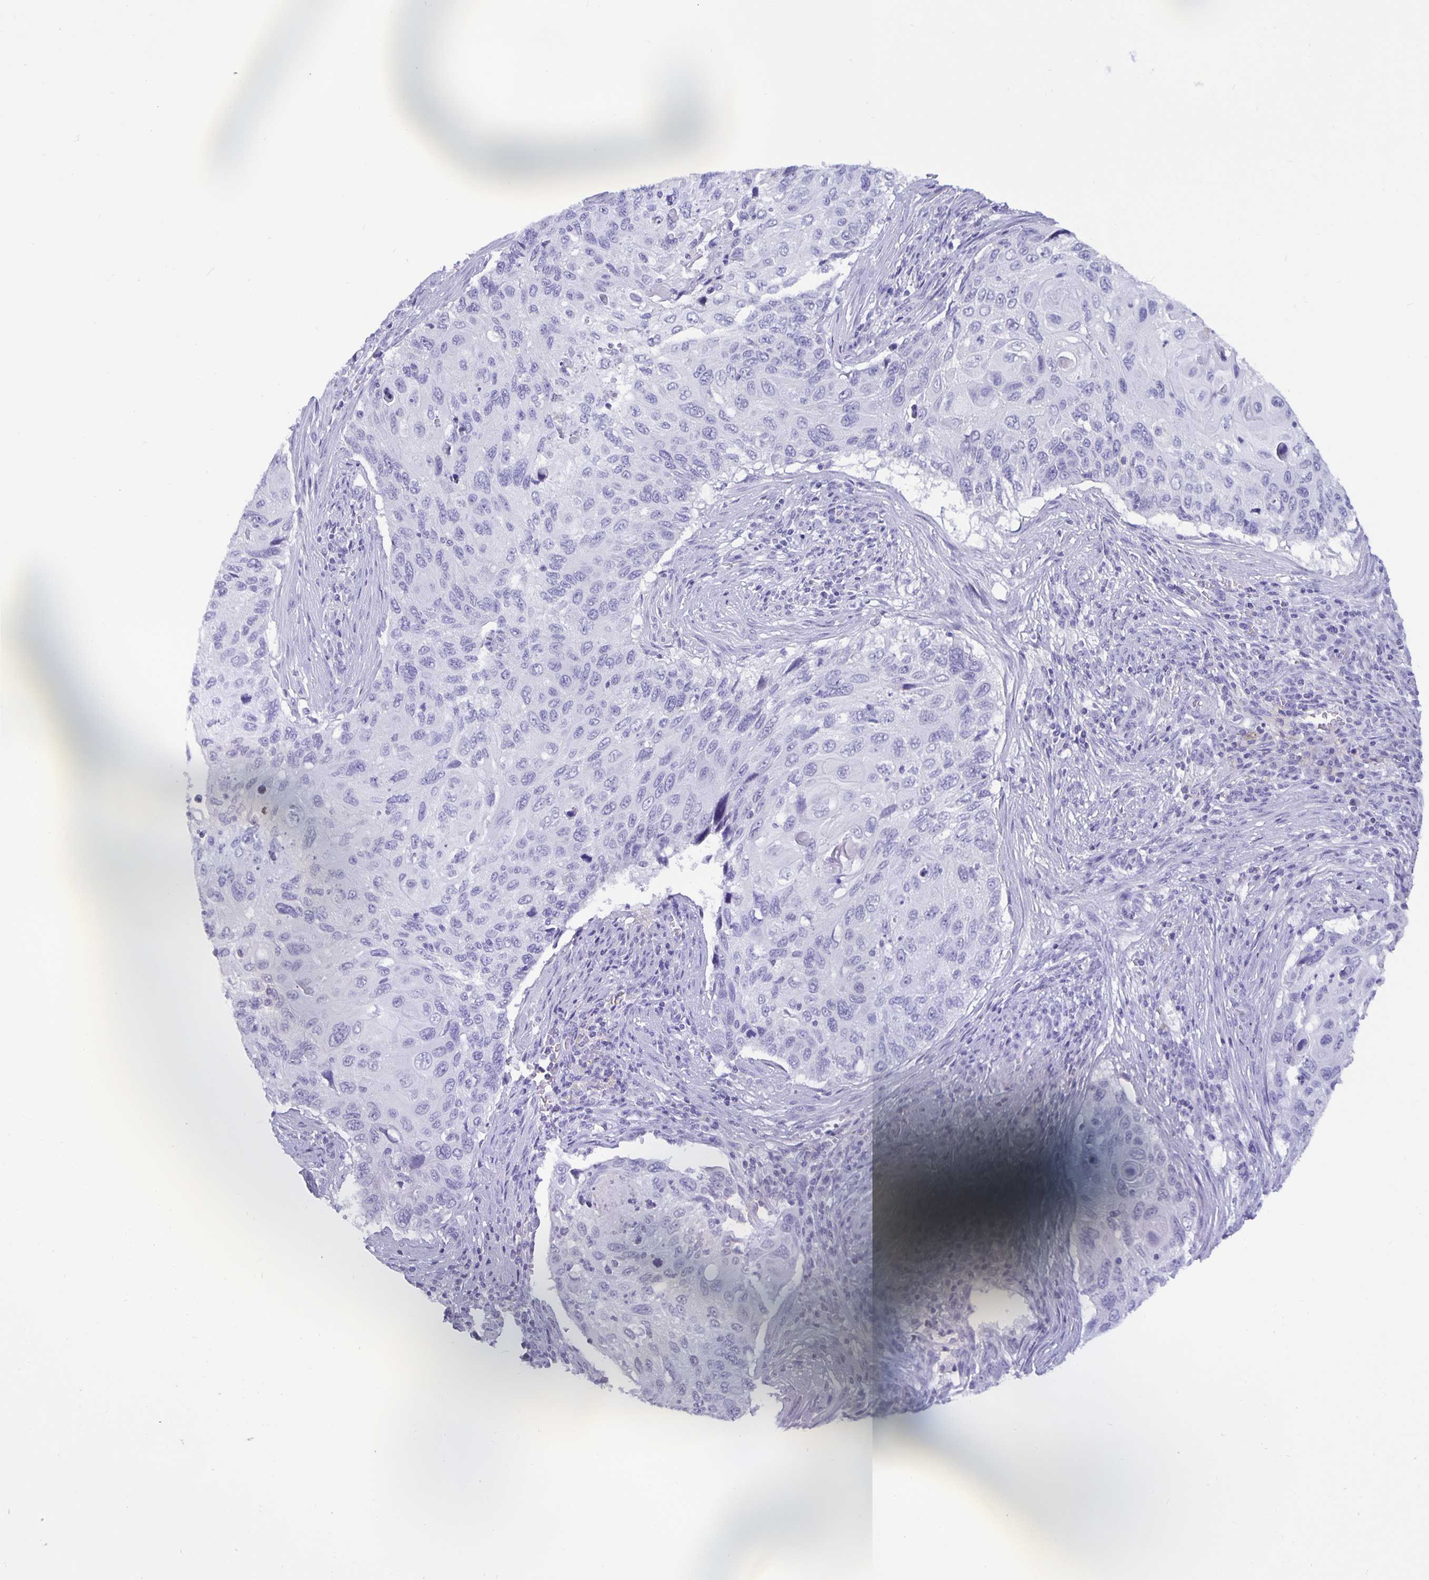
{"staining": {"intensity": "negative", "quantity": "none", "location": "none"}, "tissue": "cervical cancer", "cell_type": "Tumor cells", "image_type": "cancer", "snomed": [{"axis": "morphology", "description": "Squamous cell carcinoma, NOS"}, {"axis": "topography", "description": "Cervix"}], "caption": "A high-resolution histopathology image shows immunohistochemistry staining of cervical cancer, which shows no significant expression in tumor cells.", "gene": "BPIFA3", "patient": {"sex": "female", "age": 70}}